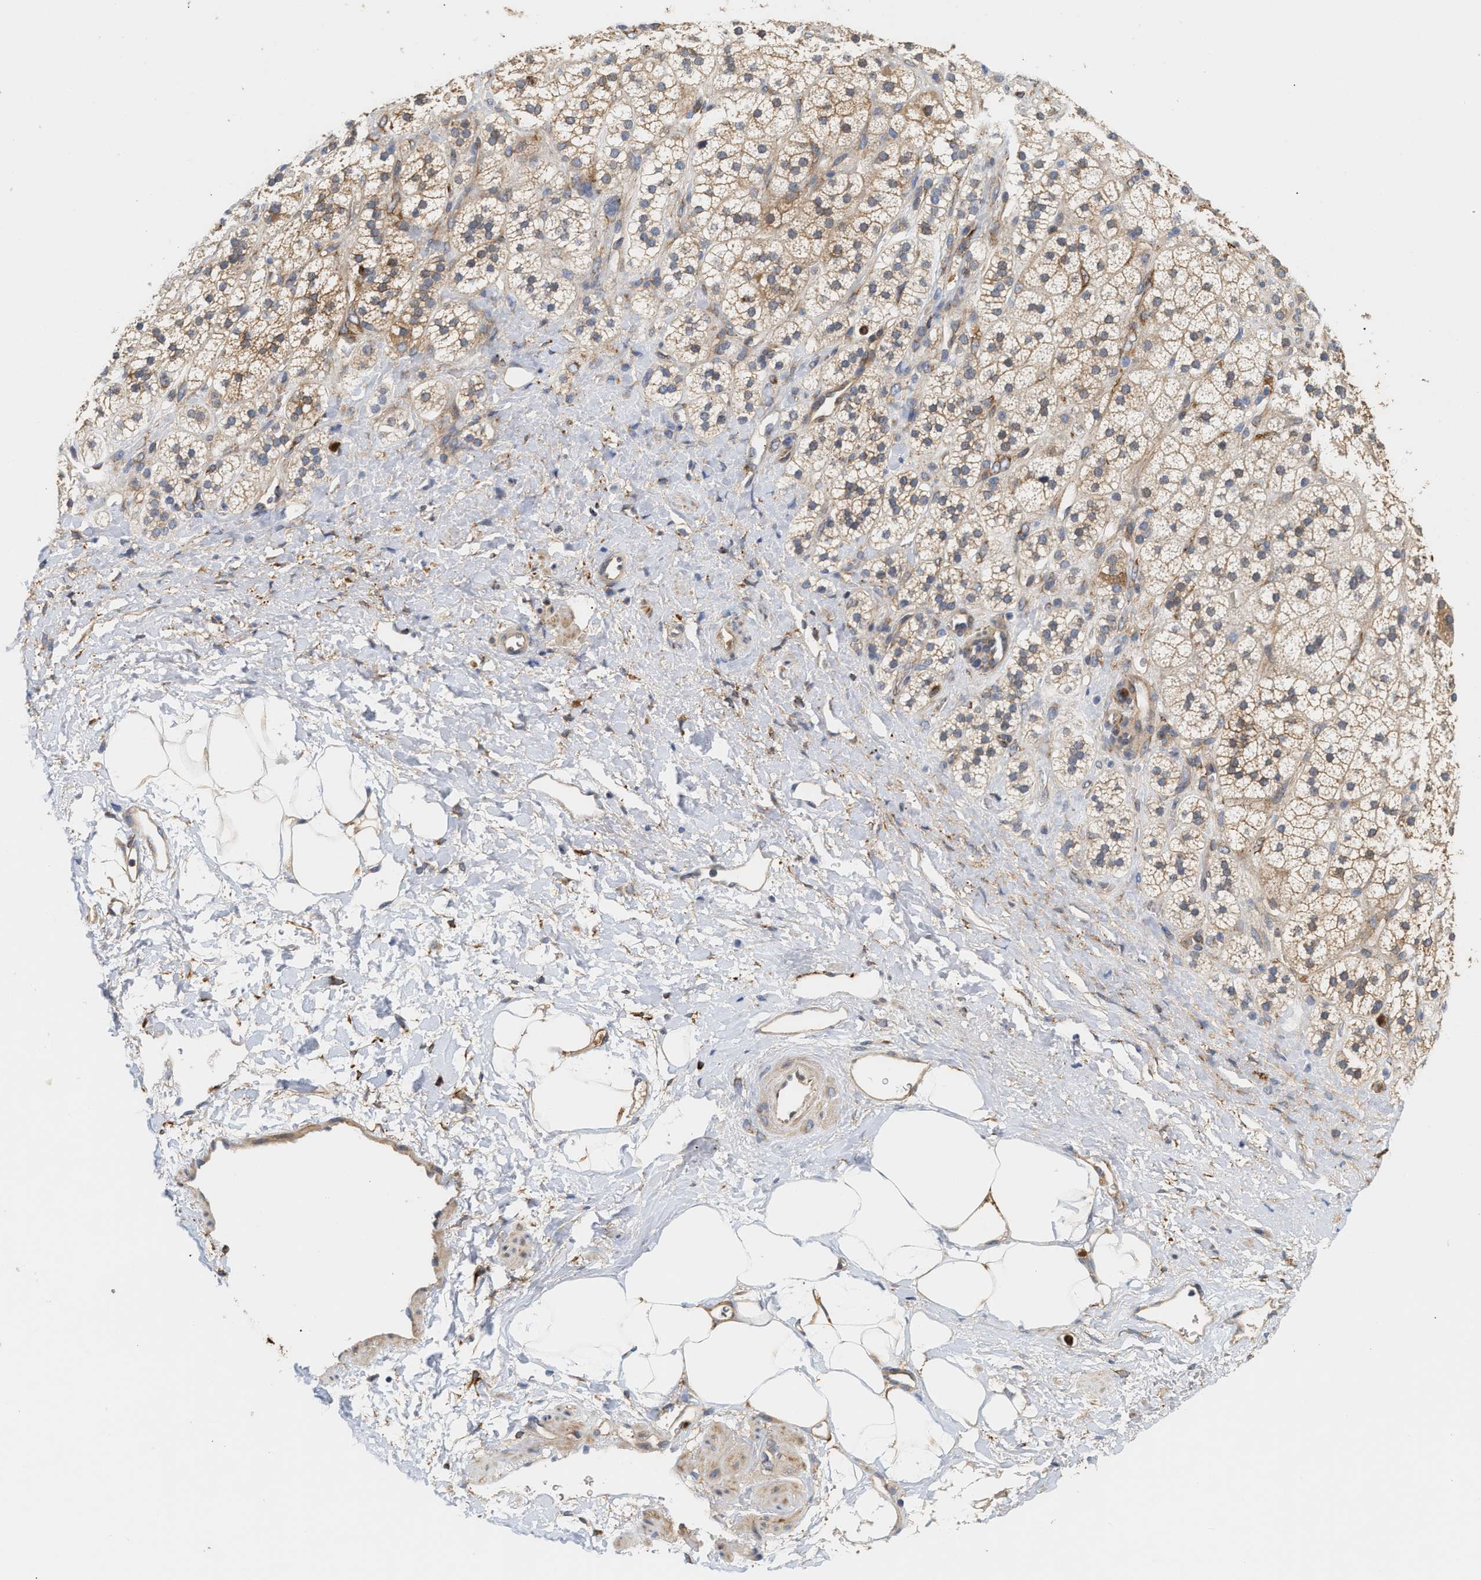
{"staining": {"intensity": "moderate", "quantity": ">75%", "location": "cytoplasmic/membranous"}, "tissue": "adrenal gland", "cell_type": "Glandular cells", "image_type": "normal", "snomed": [{"axis": "morphology", "description": "Normal tissue, NOS"}, {"axis": "topography", "description": "Adrenal gland"}], "caption": "Immunohistochemistry (IHC) staining of normal adrenal gland, which reveals medium levels of moderate cytoplasmic/membranous expression in approximately >75% of glandular cells indicating moderate cytoplasmic/membranous protein expression. The staining was performed using DAB (brown) for protein detection and nuclei were counterstained in hematoxylin (blue).", "gene": "PLCD1", "patient": {"sex": "male", "age": 56}}